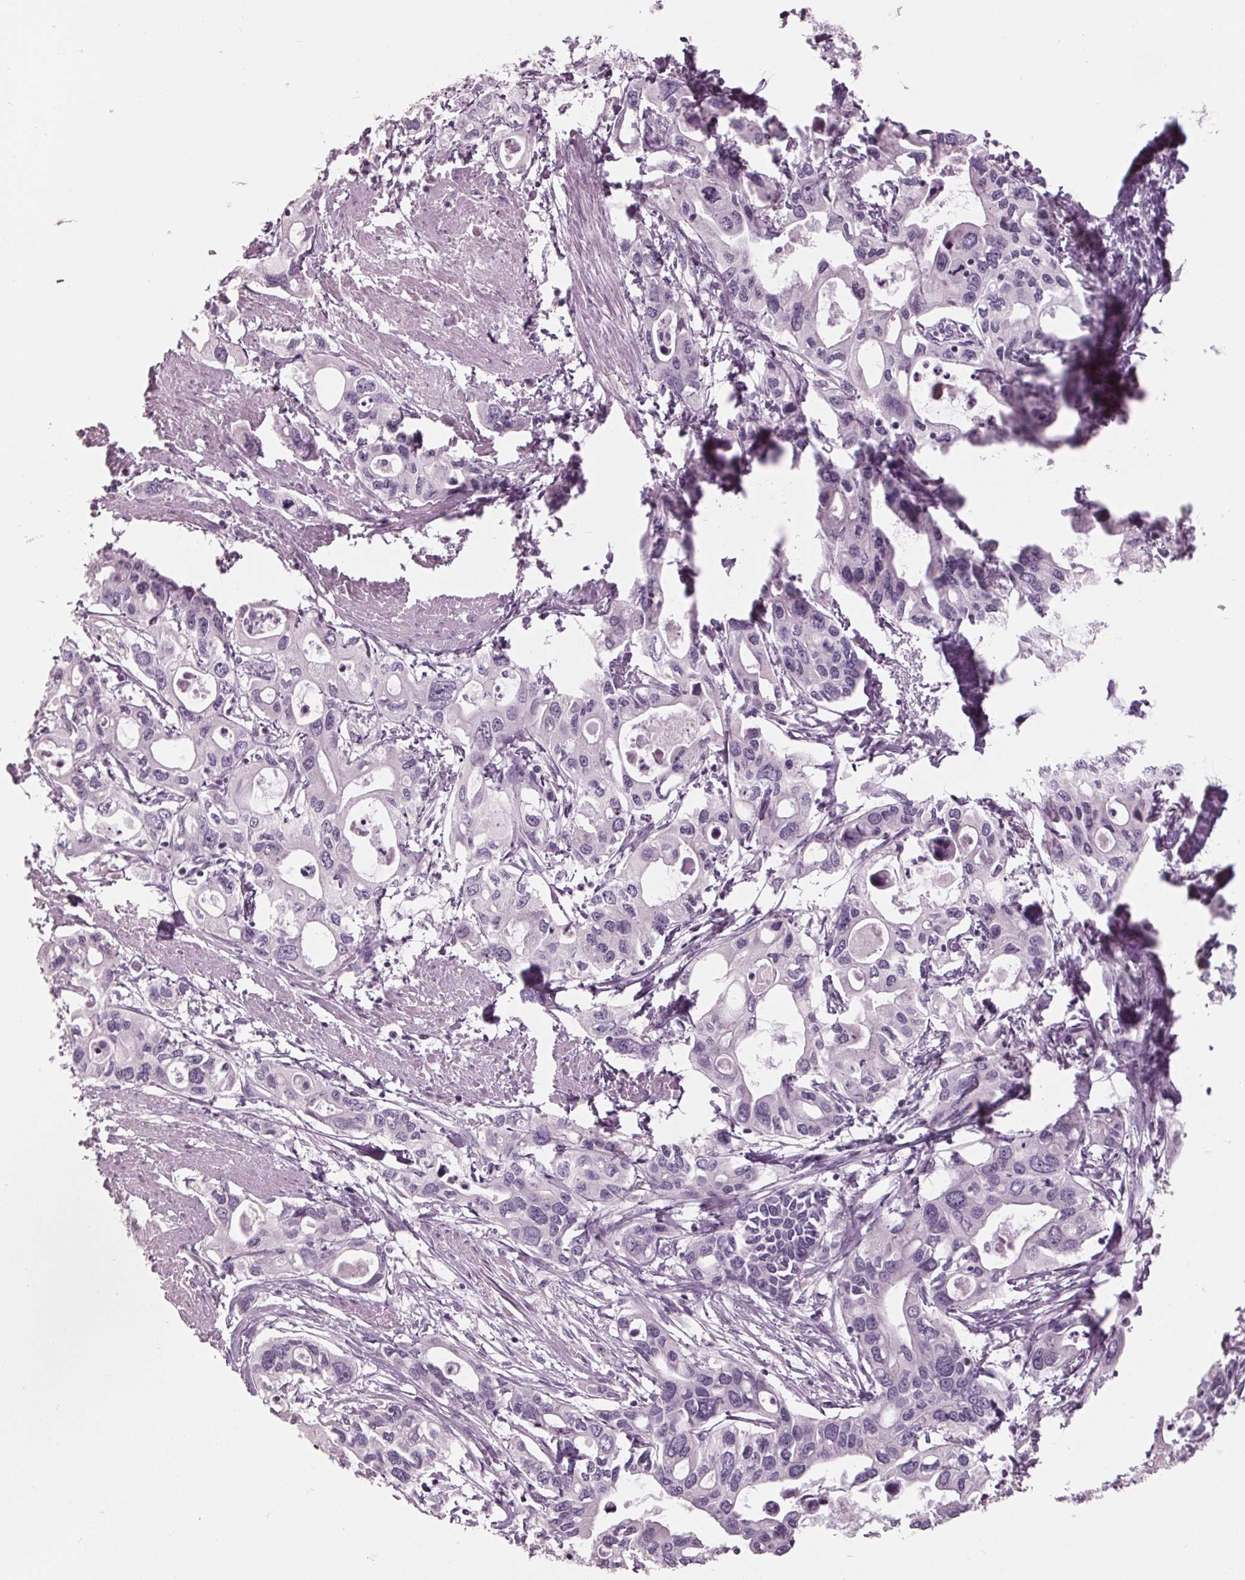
{"staining": {"intensity": "negative", "quantity": "none", "location": "none"}, "tissue": "pancreatic cancer", "cell_type": "Tumor cells", "image_type": "cancer", "snomed": [{"axis": "morphology", "description": "Adenocarcinoma, NOS"}, {"axis": "topography", "description": "Pancreas"}], "caption": "Protein analysis of pancreatic cancer demonstrates no significant staining in tumor cells.", "gene": "TNNC2", "patient": {"sex": "male", "age": 60}}